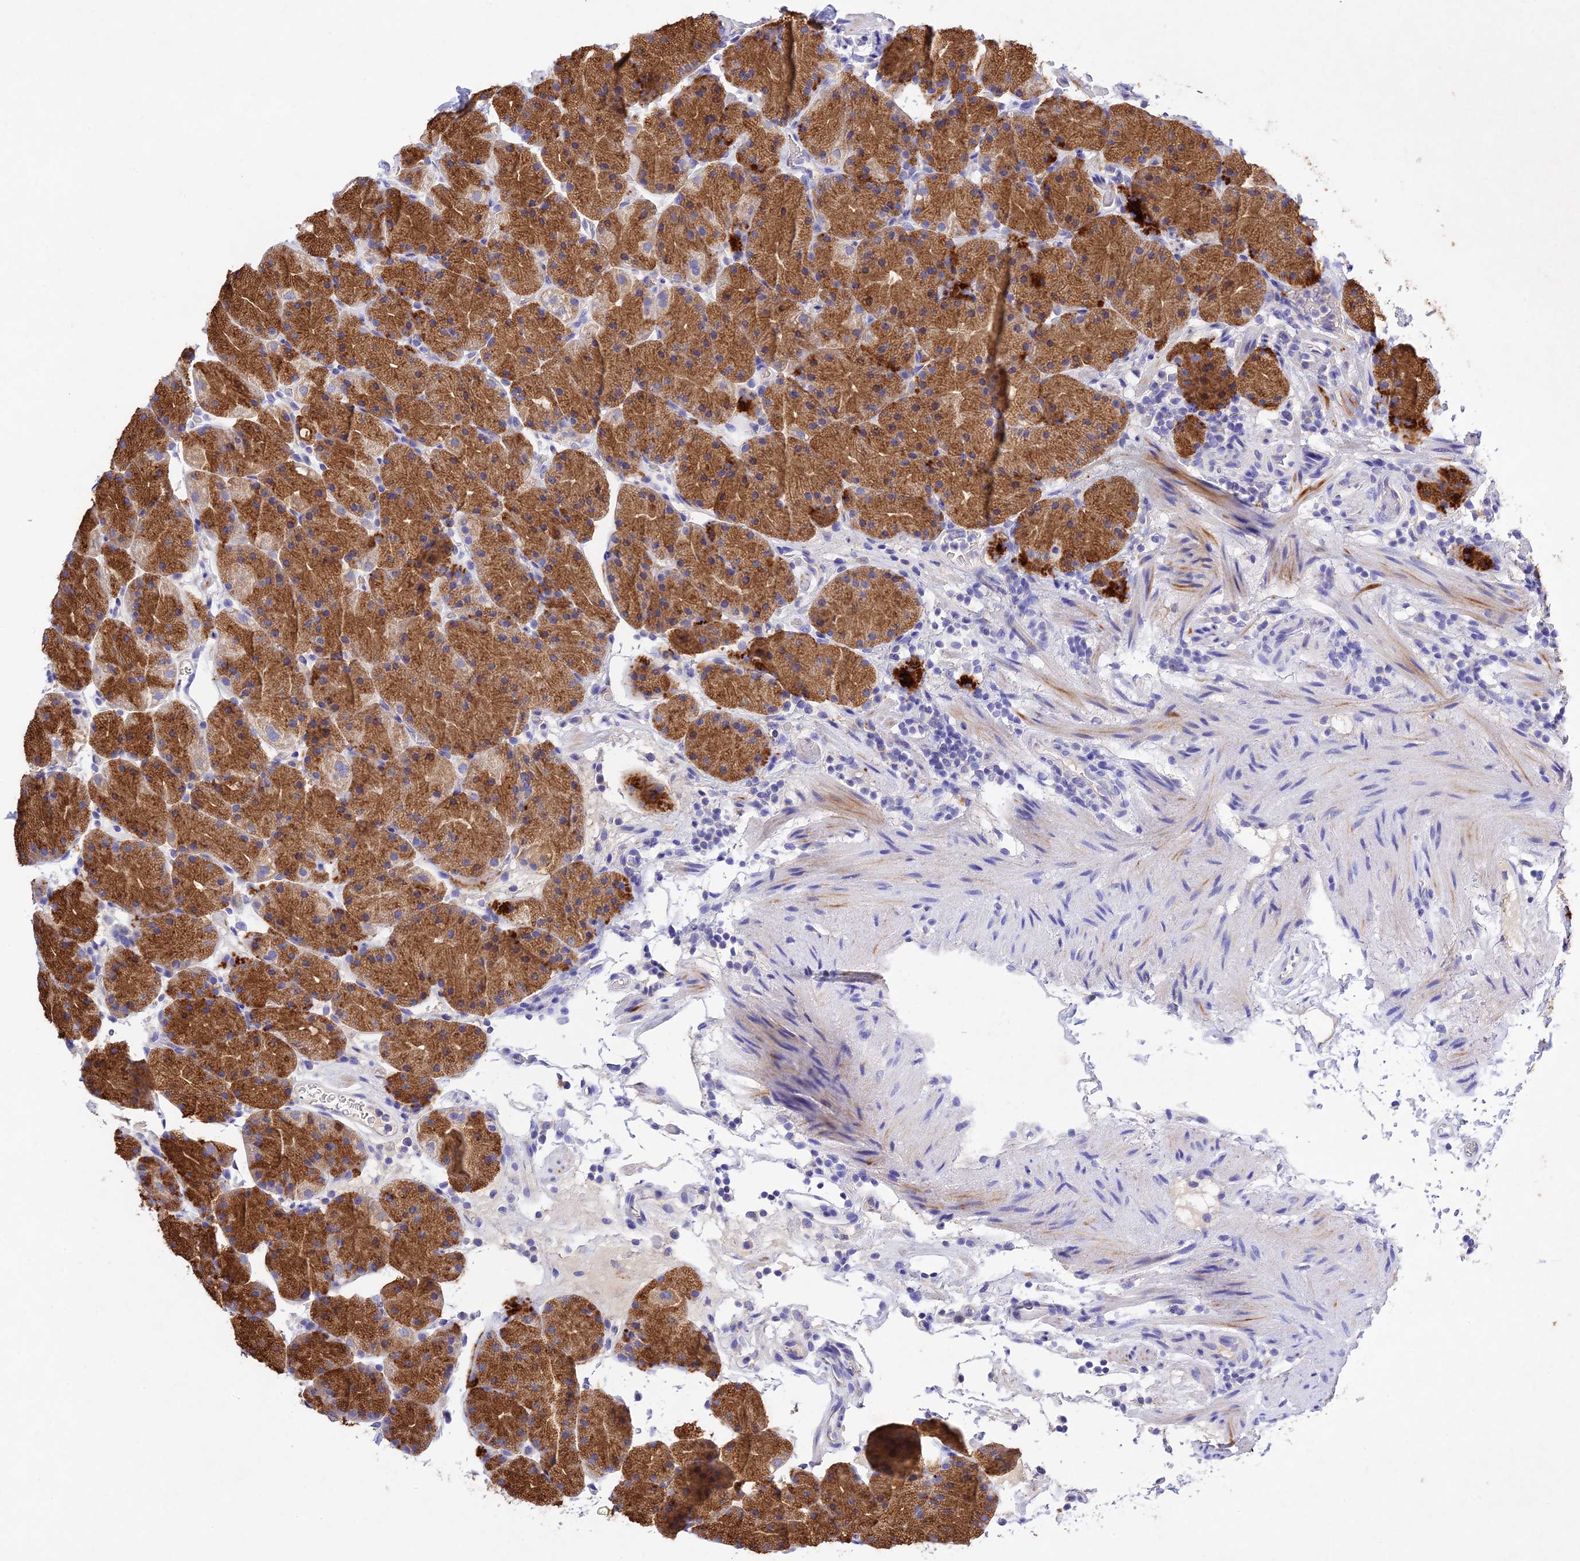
{"staining": {"intensity": "strong", "quantity": ">75%", "location": "cytoplasmic/membranous"}, "tissue": "stomach", "cell_type": "Glandular cells", "image_type": "normal", "snomed": [{"axis": "morphology", "description": "Normal tissue, NOS"}, {"axis": "topography", "description": "Stomach, upper"}, {"axis": "topography", "description": "Stomach, lower"}], "caption": "DAB (3,3'-diaminobenzidine) immunohistochemical staining of benign stomach shows strong cytoplasmic/membranous protein expression in about >75% of glandular cells.", "gene": "MS4A5", "patient": {"sex": "male", "age": 67}}